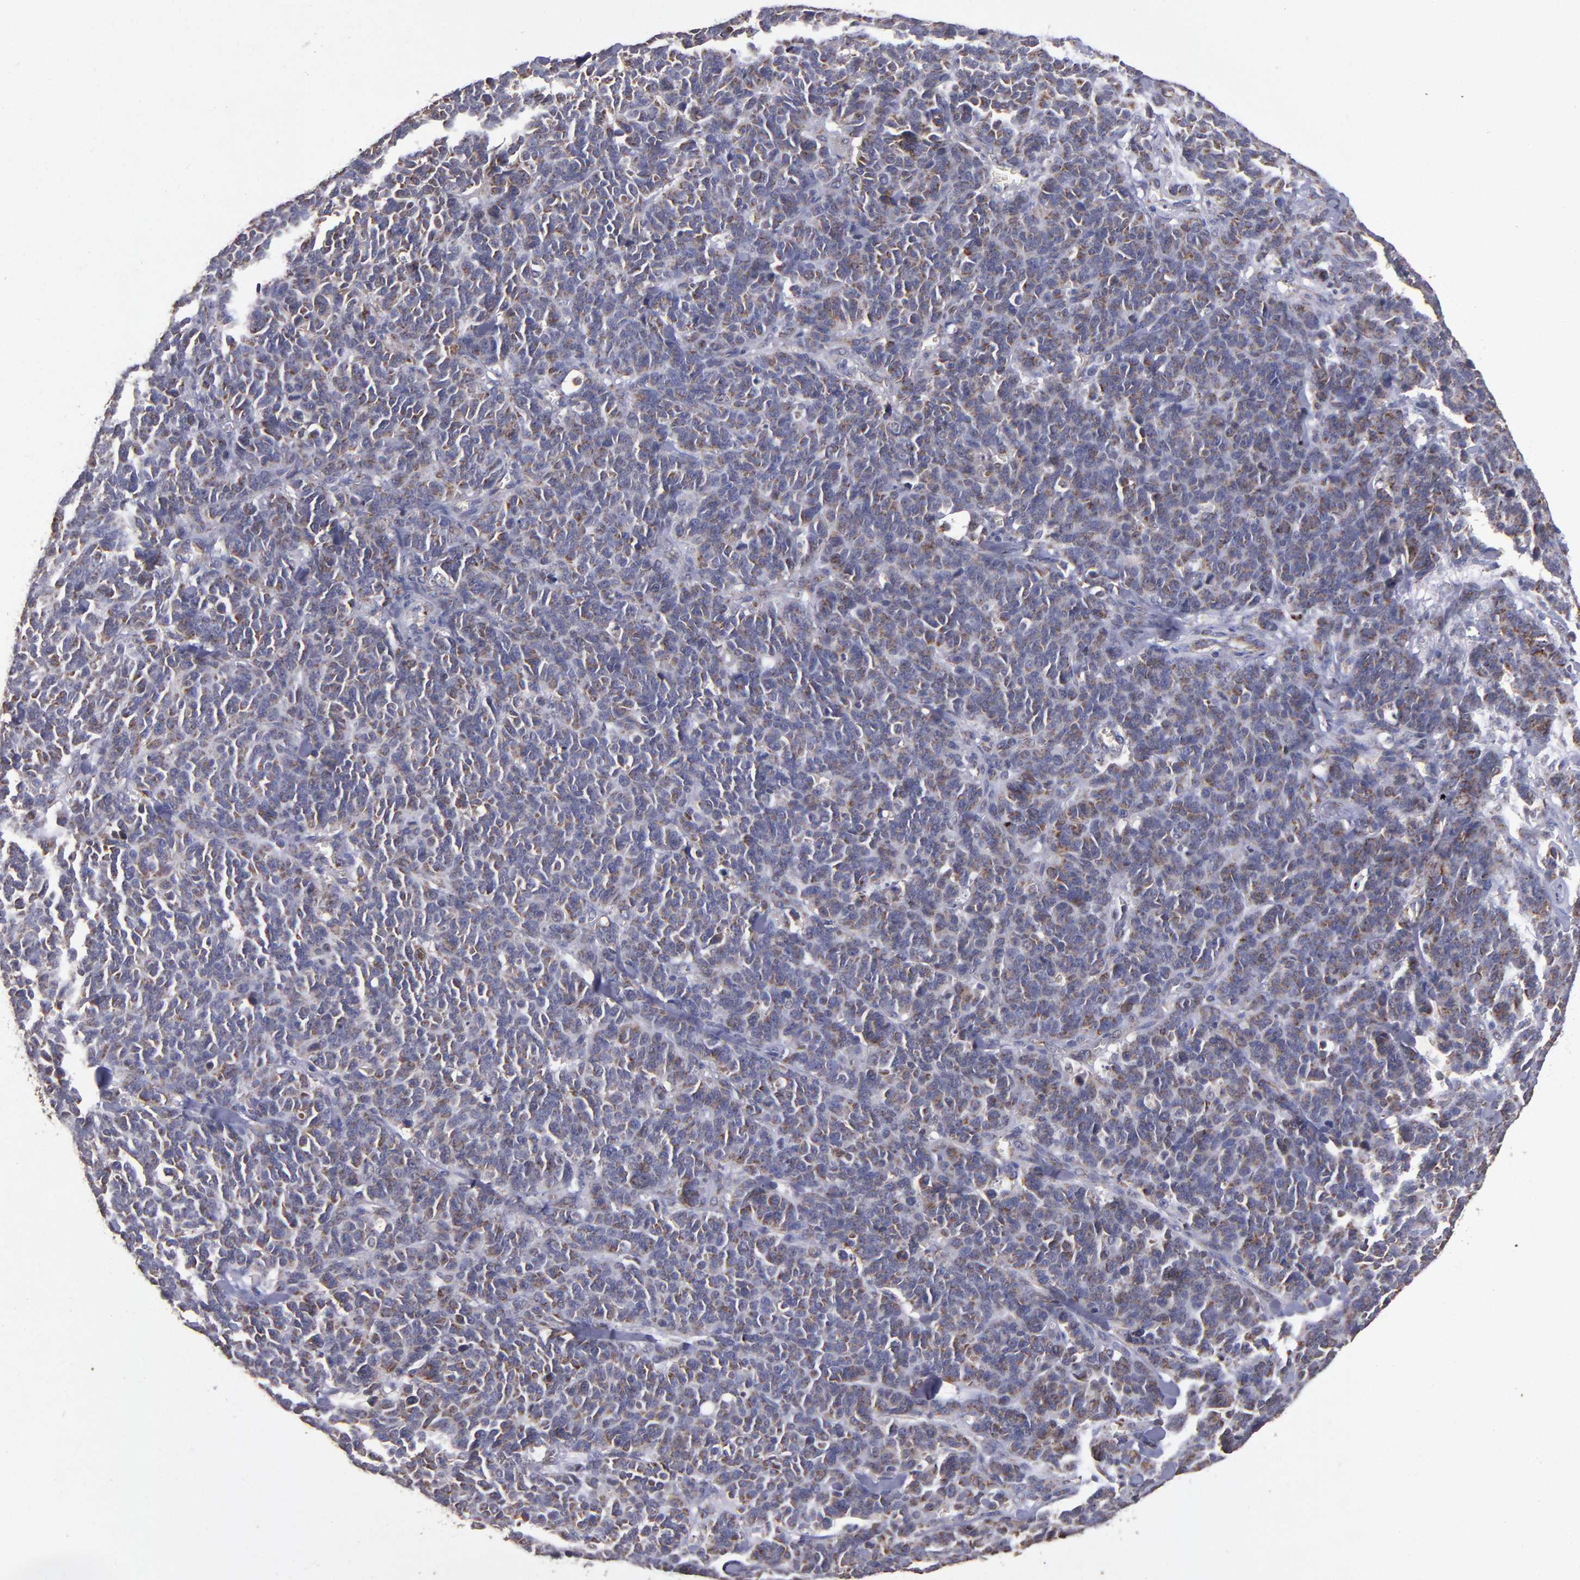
{"staining": {"intensity": "weak", "quantity": "25%-75%", "location": "cytoplasmic/membranous"}, "tissue": "lung cancer", "cell_type": "Tumor cells", "image_type": "cancer", "snomed": [{"axis": "morphology", "description": "Neoplasm, malignant, NOS"}, {"axis": "topography", "description": "Lung"}], "caption": "Protein expression analysis of lung cancer exhibits weak cytoplasmic/membranous expression in approximately 25%-75% of tumor cells. The protein is shown in brown color, while the nuclei are stained blue.", "gene": "TIMM9", "patient": {"sex": "female", "age": 58}}